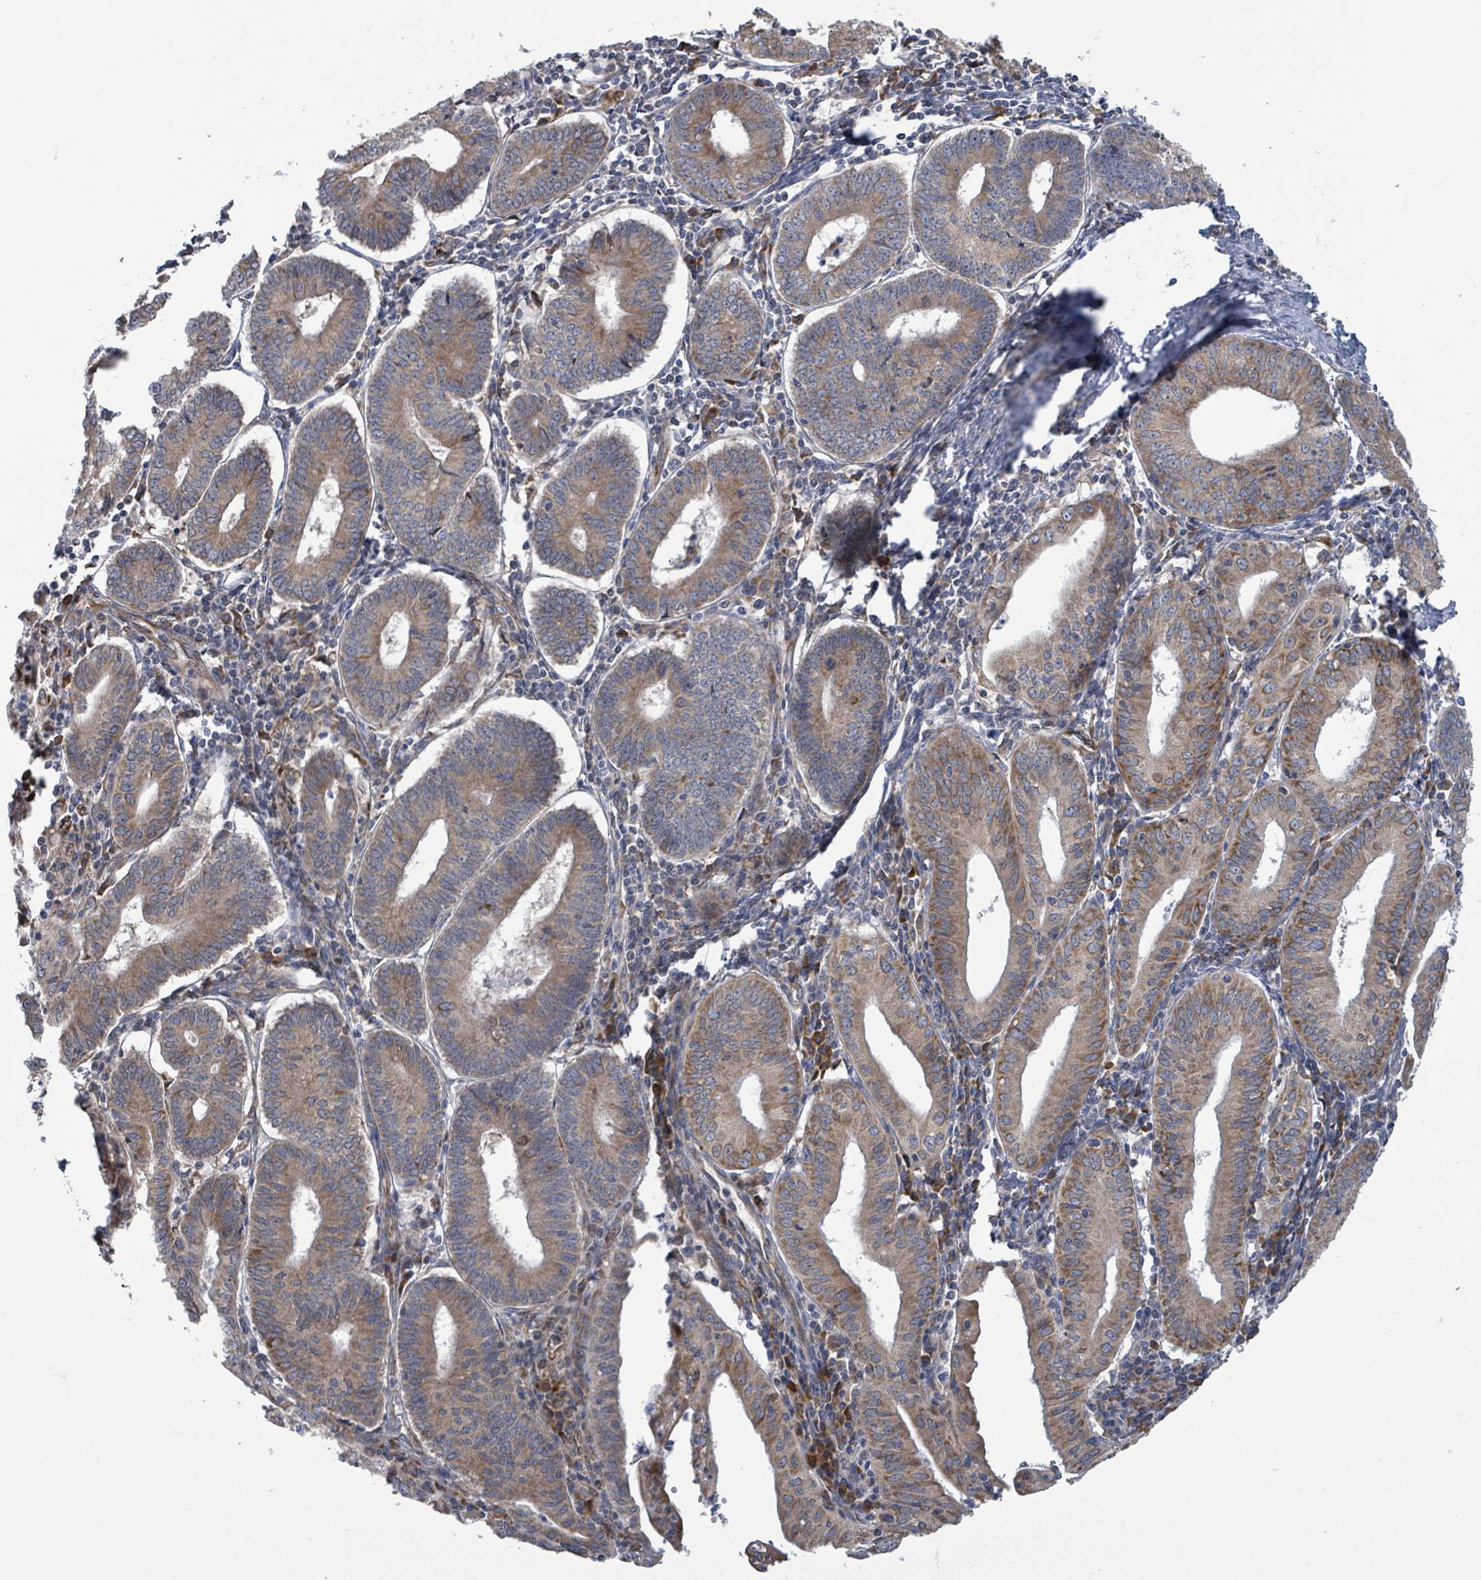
{"staining": {"intensity": "weak", "quantity": "25%-75%", "location": "cytoplasmic/membranous"}, "tissue": "endometrial cancer", "cell_type": "Tumor cells", "image_type": "cancer", "snomed": [{"axis": "morphology", "description": "Adenocarcinoma, NOS"}, {"axis": "topography", "description": "Endometrium"}], "caption": "IHC histopathology image of neoplastic tissue: endometrial cancer stained using IHC exhibits low levels of weak protein expression localized specifically in the cytoplasmic/membranous of tumor cells, appearing as a cytoplasmic/membranous brown color.", "gene": "NOMO1", "patient": {"sex": "female", "age": 60}}